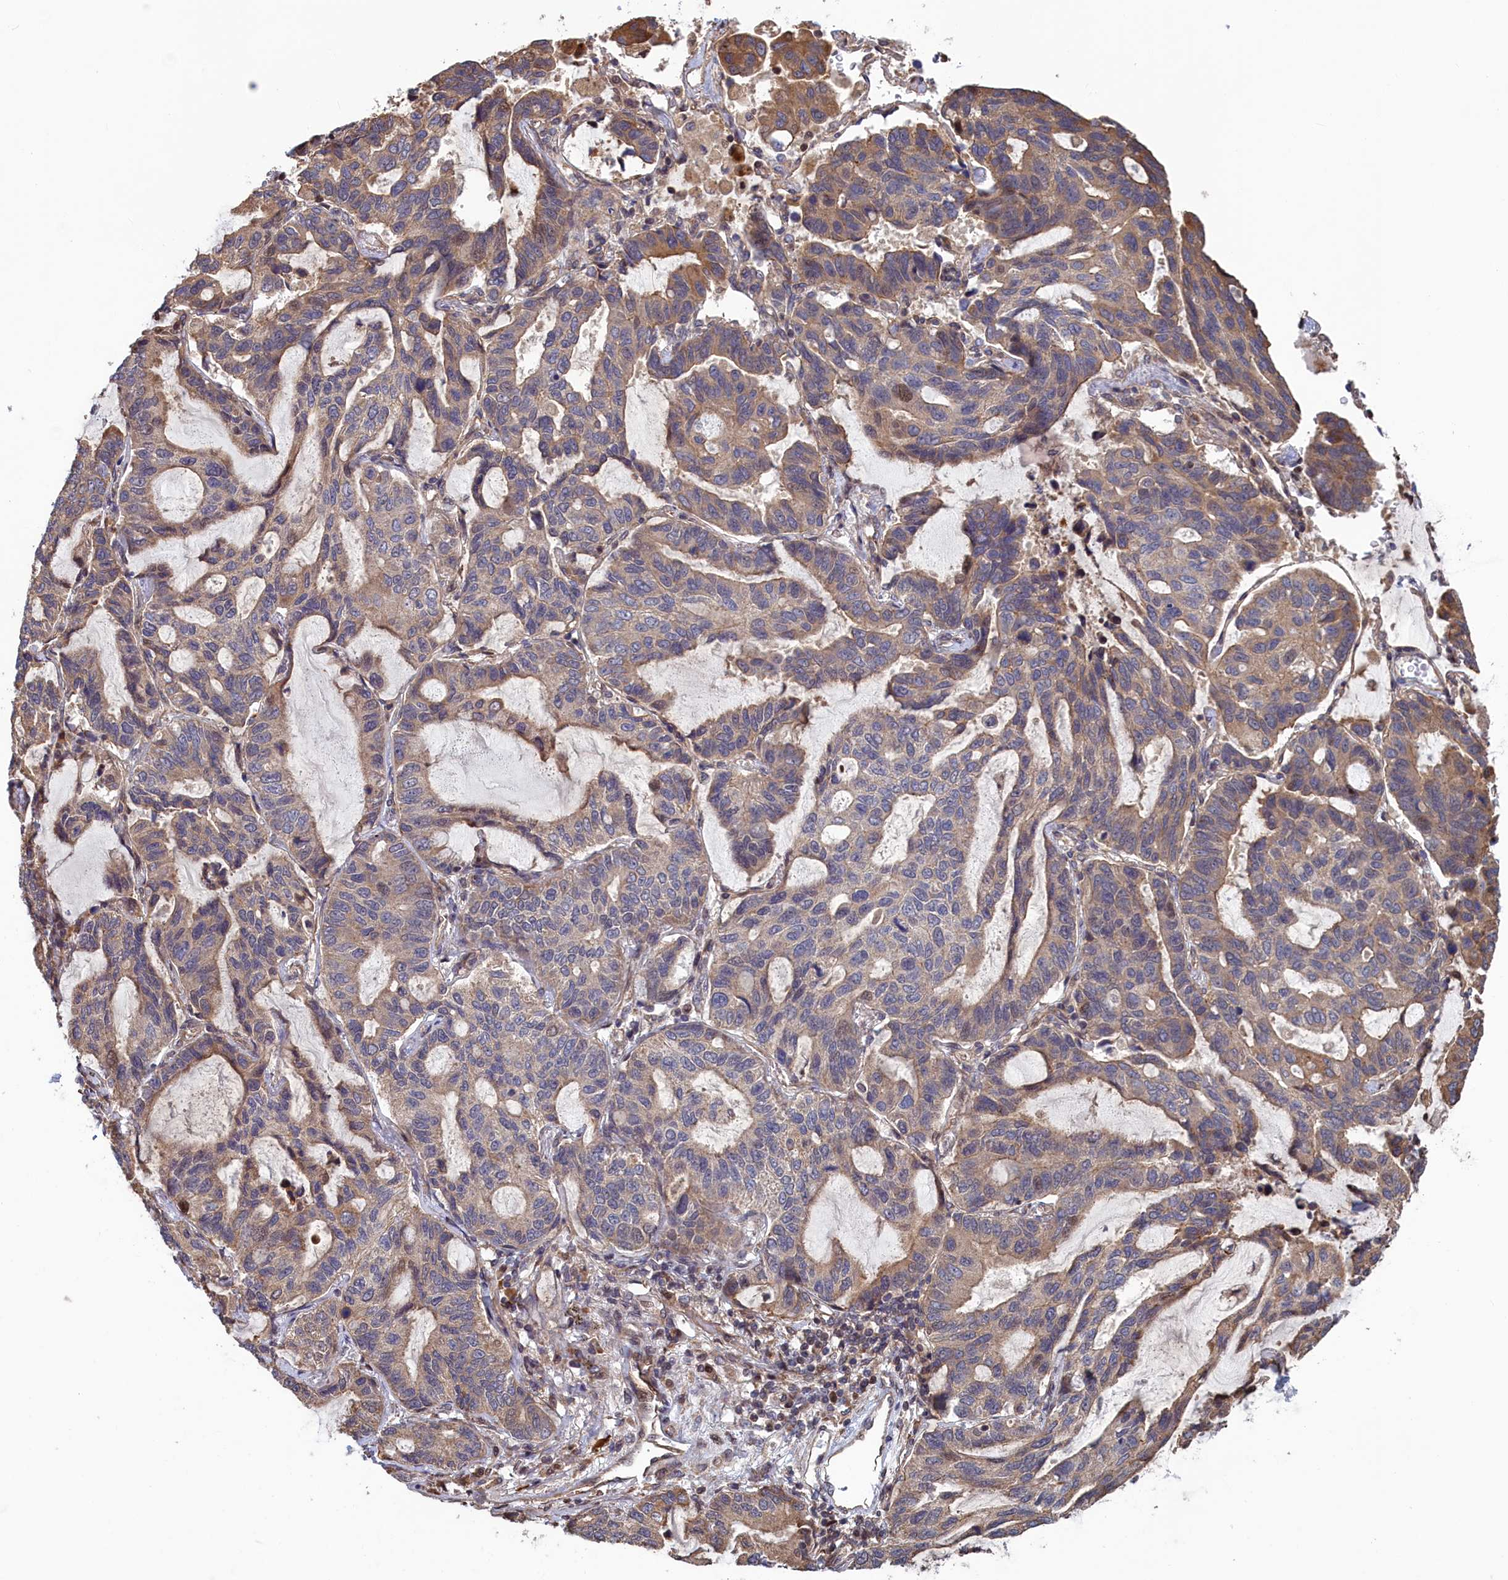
{"staining": {"intensity": "weak", "quantity": "25%-75%", "location": "cytoplasmic/membranous"}, "tissue": "lung cancer", "cell_type": "Tumor cells", "image_type": "cancer", "snomed": [{"axis": "morphology", "description": "Adenocarcinoma, NOS"}, {"axis": "topography", "description": "Lung"}], "caption": "Protein analysis of lung adenocarcinoma tissue demonstrates weak cytoplasmic/membranous expression in approximately 25%-75% of tumor cells. Using DAB (brown) and hematoxylin (blue) stains, captured at high magnification using brightfield microscopy.", "gene": "RILPL1", "patient": {"sex": "male", "age": 64}}